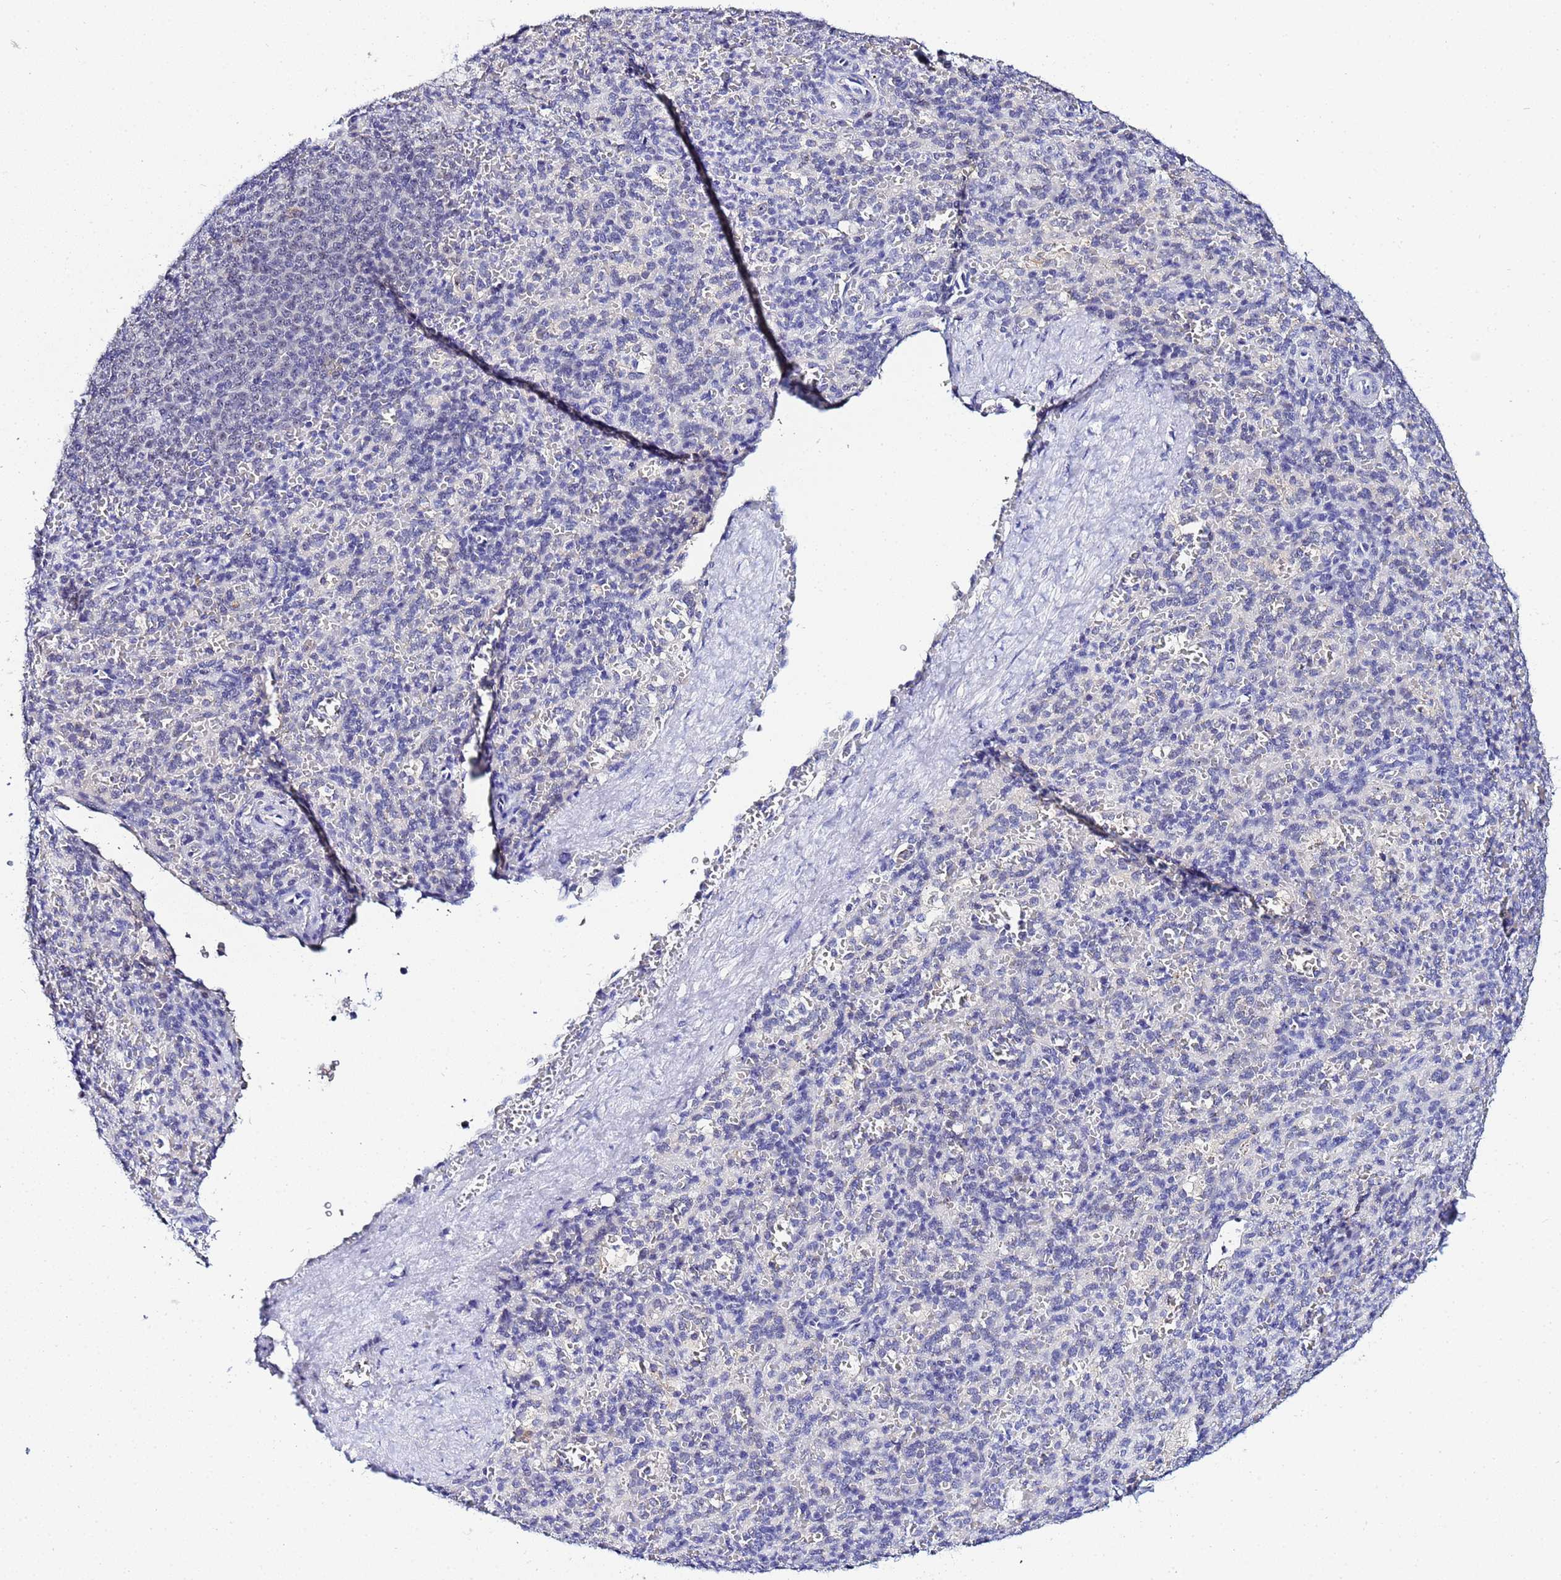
{"staining": {"intensity": "negative", "quantity": "none", "location": "none"}, "tissue": "spleen", "cell_type": "Cells in red pulp", "image_type": "normal", "snomed": [{"axis": "morphology", "description": "Normal tissue, NOS"}, {"axis": "topography", "description": "Spleen"}], "caption": "This is an IHC micrograph of normal spleen. There is no staining in cells in red pulp.", "gene": "ACTL6B", "patient": {"sex": "female", "age": 21}}